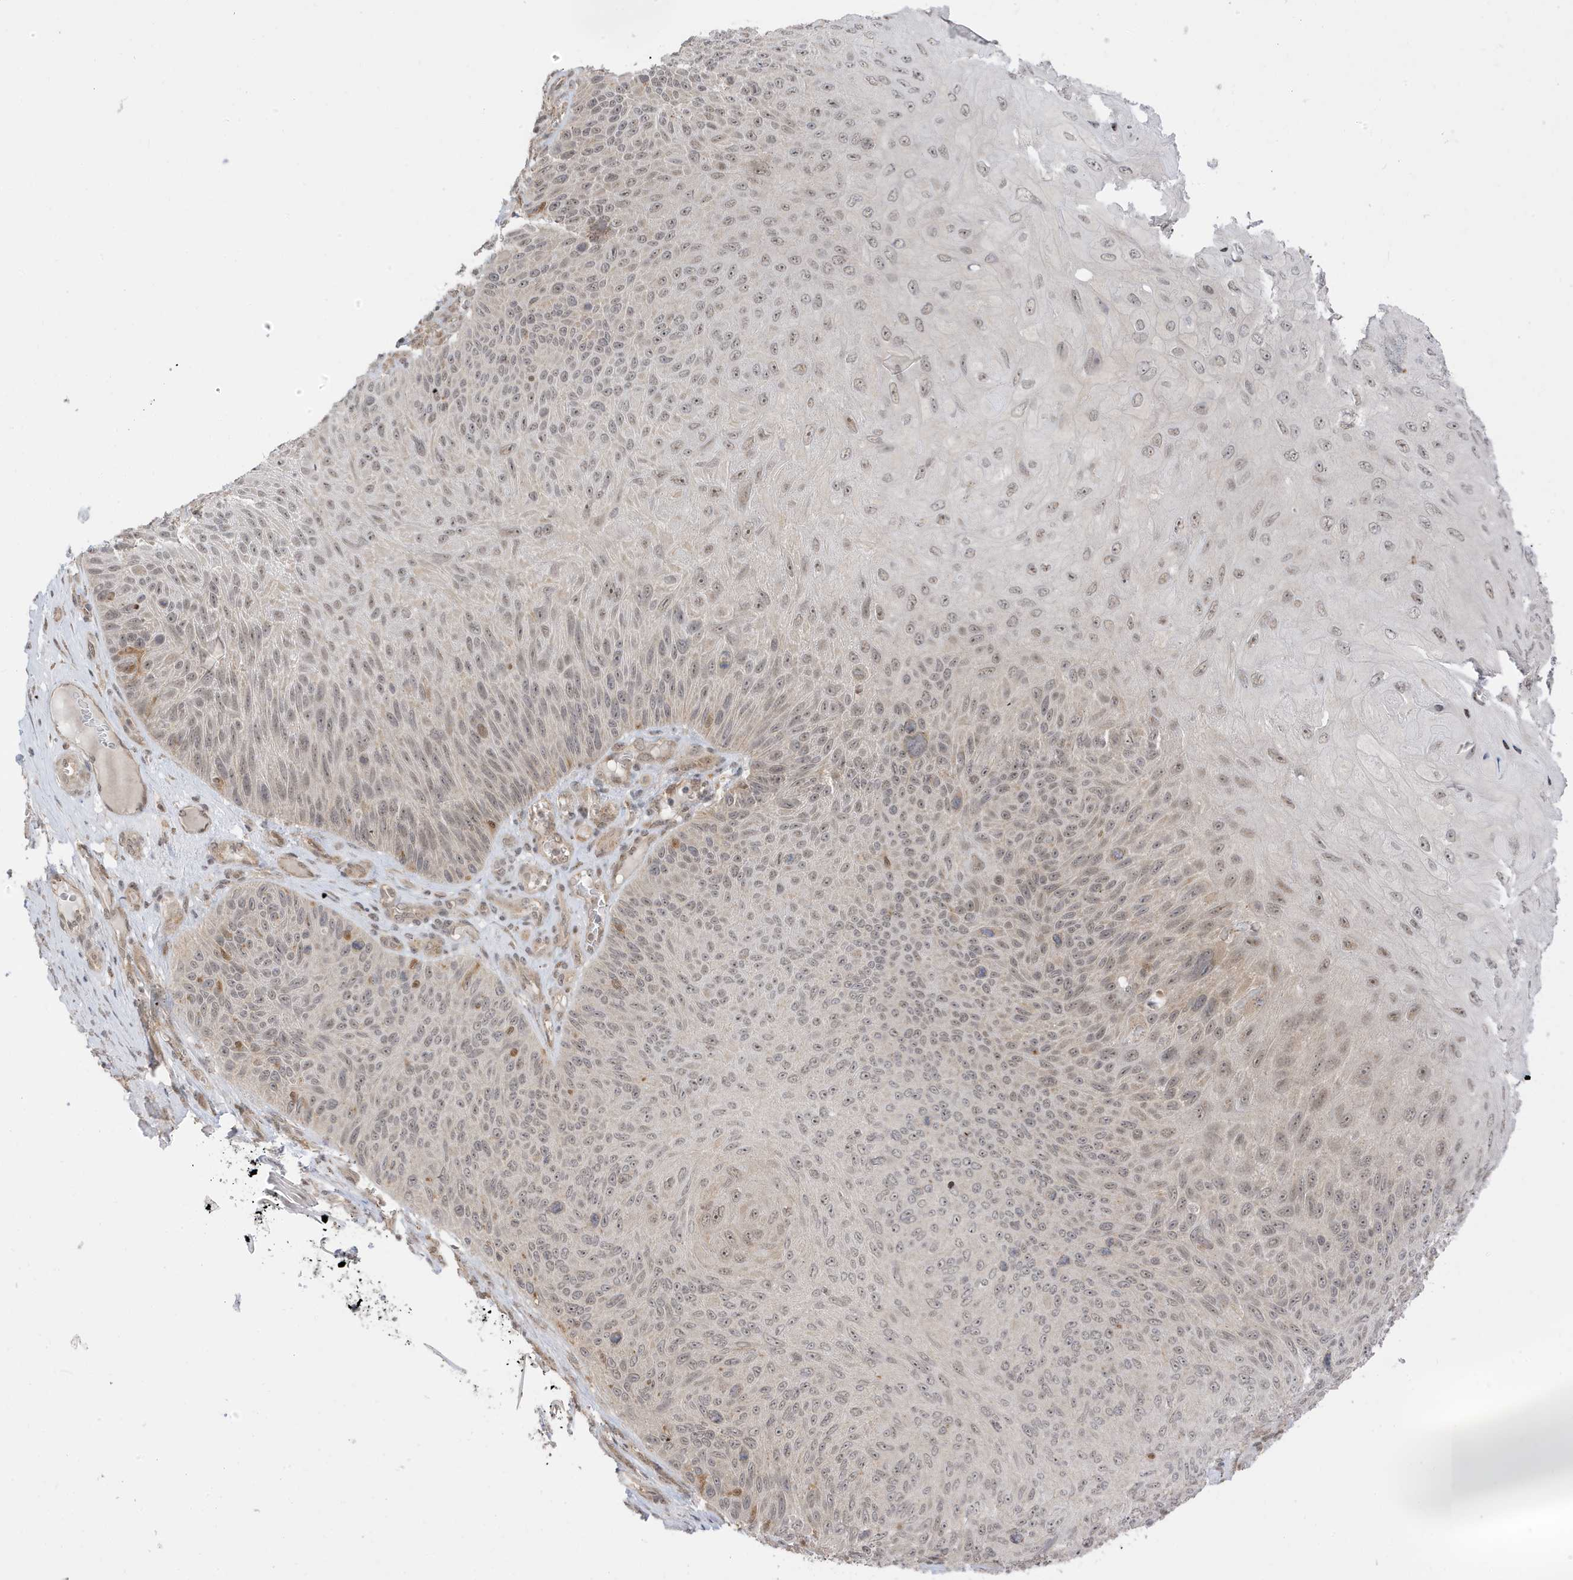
{"staining": {"intensity": "moderate", "quantity": ">75%", "location": "nuclear"}, "tissue": "skin cancer", "cell_type": "Tumor cells", "image_type": "cancer", "snomed": [{"axis": "morphology", "description": "Squamous cell carcinoma, NOS"}, {"axis": "topography", "description": "Skin"}], "caption": "About >75% of tumor cells in human squamous cell carcinoma (skin) demonstrate moderate nuclear protein staining as visualized by brown immunohistochemical staining.", "gene": "TAB3", "patient": {"sex": "female", "age": 88}}